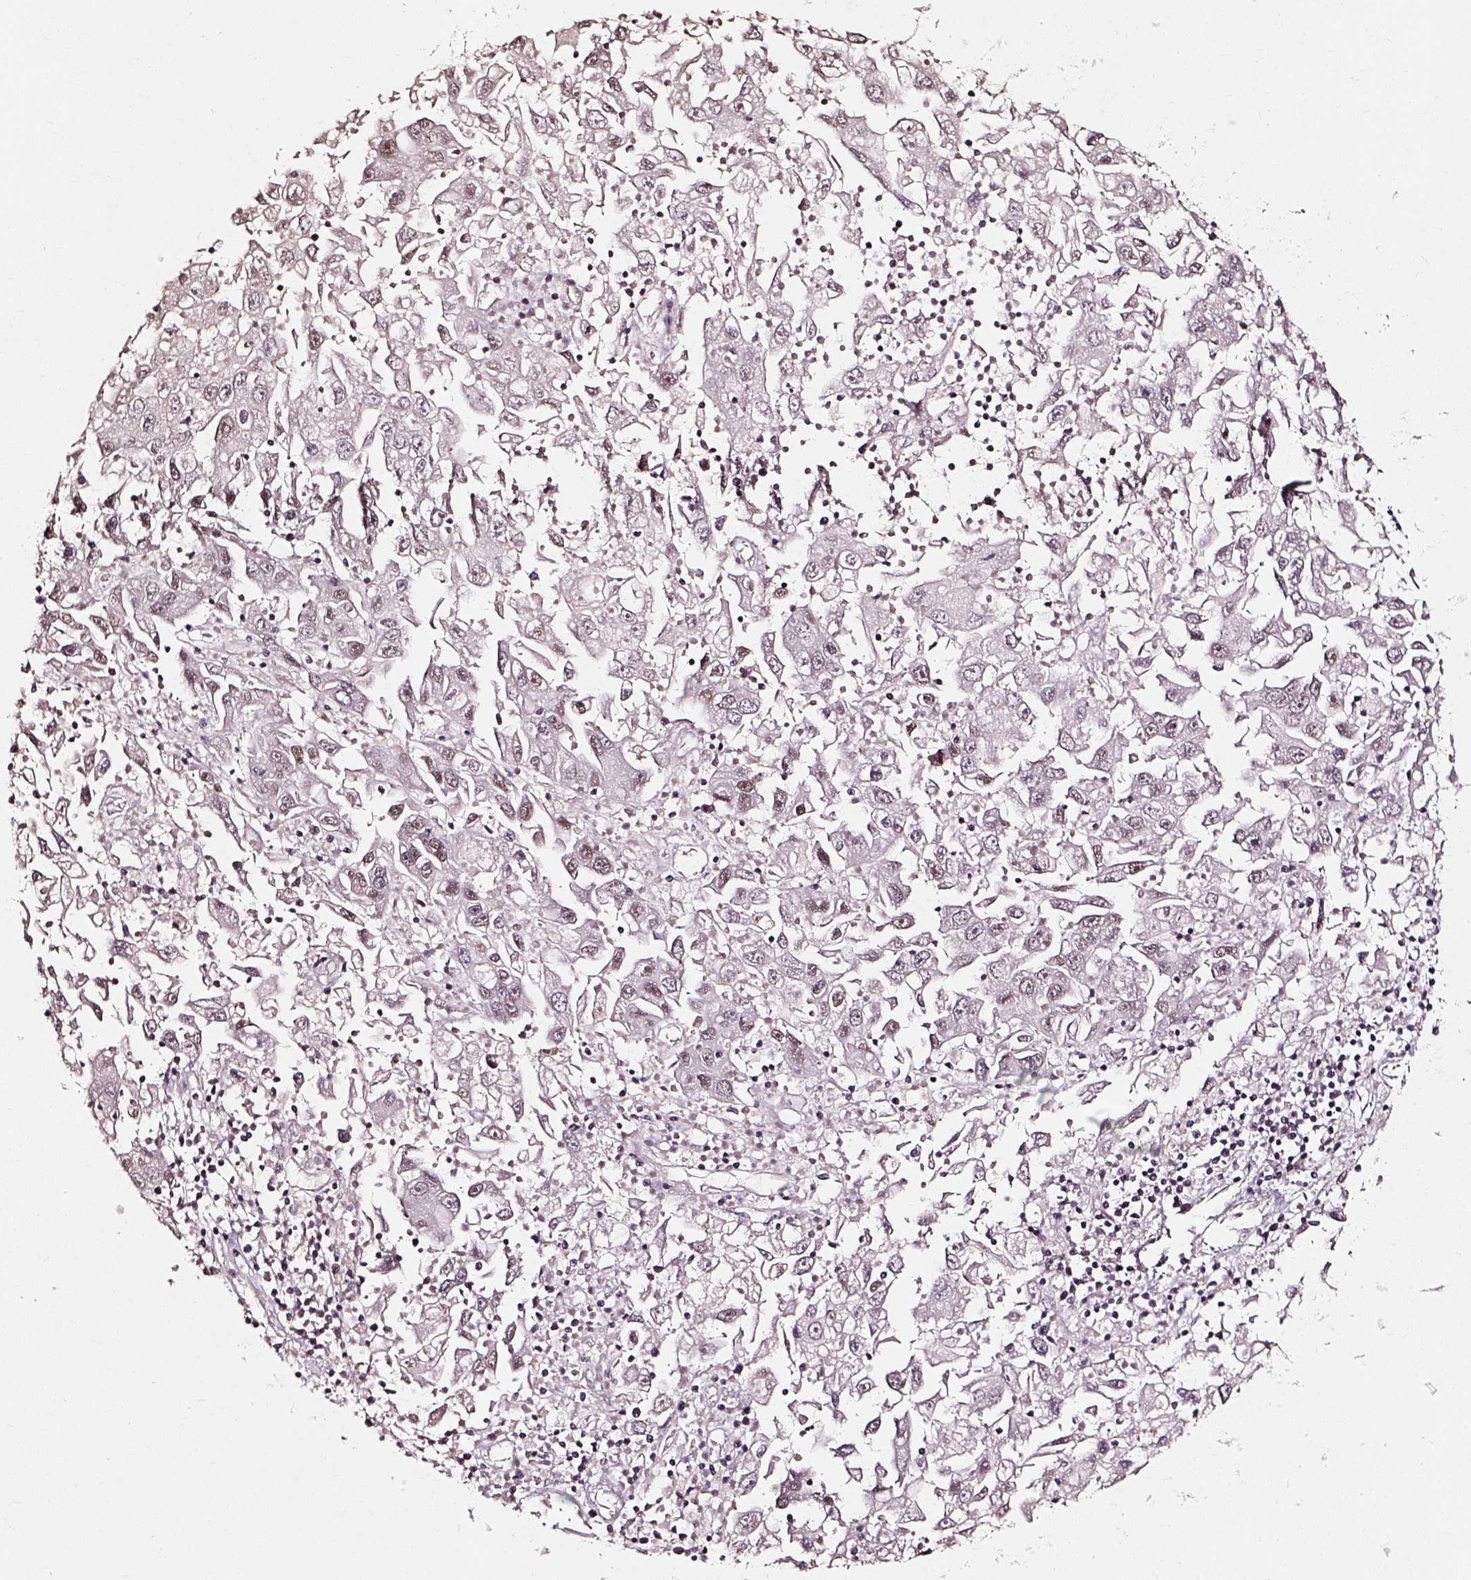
{"staining": {"intensity": "weak", "quantity": "25%-75%", "location": "nuclear"}, "tissue": "endometrial cancer", "cell_type": "Tumor cells", "image_type": "cancer", "snomed": [{"axis": "morphology", "description": "Adenocarcinoma, NOS"}, {"axis": "topography", "description": "Uterus"}], "caption": "This histopathology image exhibits immunohistochemistry (IHC) staining of human adenocarcinoma (endometrial), with low weak nuclear positivity in about 25%-75% of tumor cells.", "gene": "NACC1", "patient": {"sex": "female", "age": 62}}